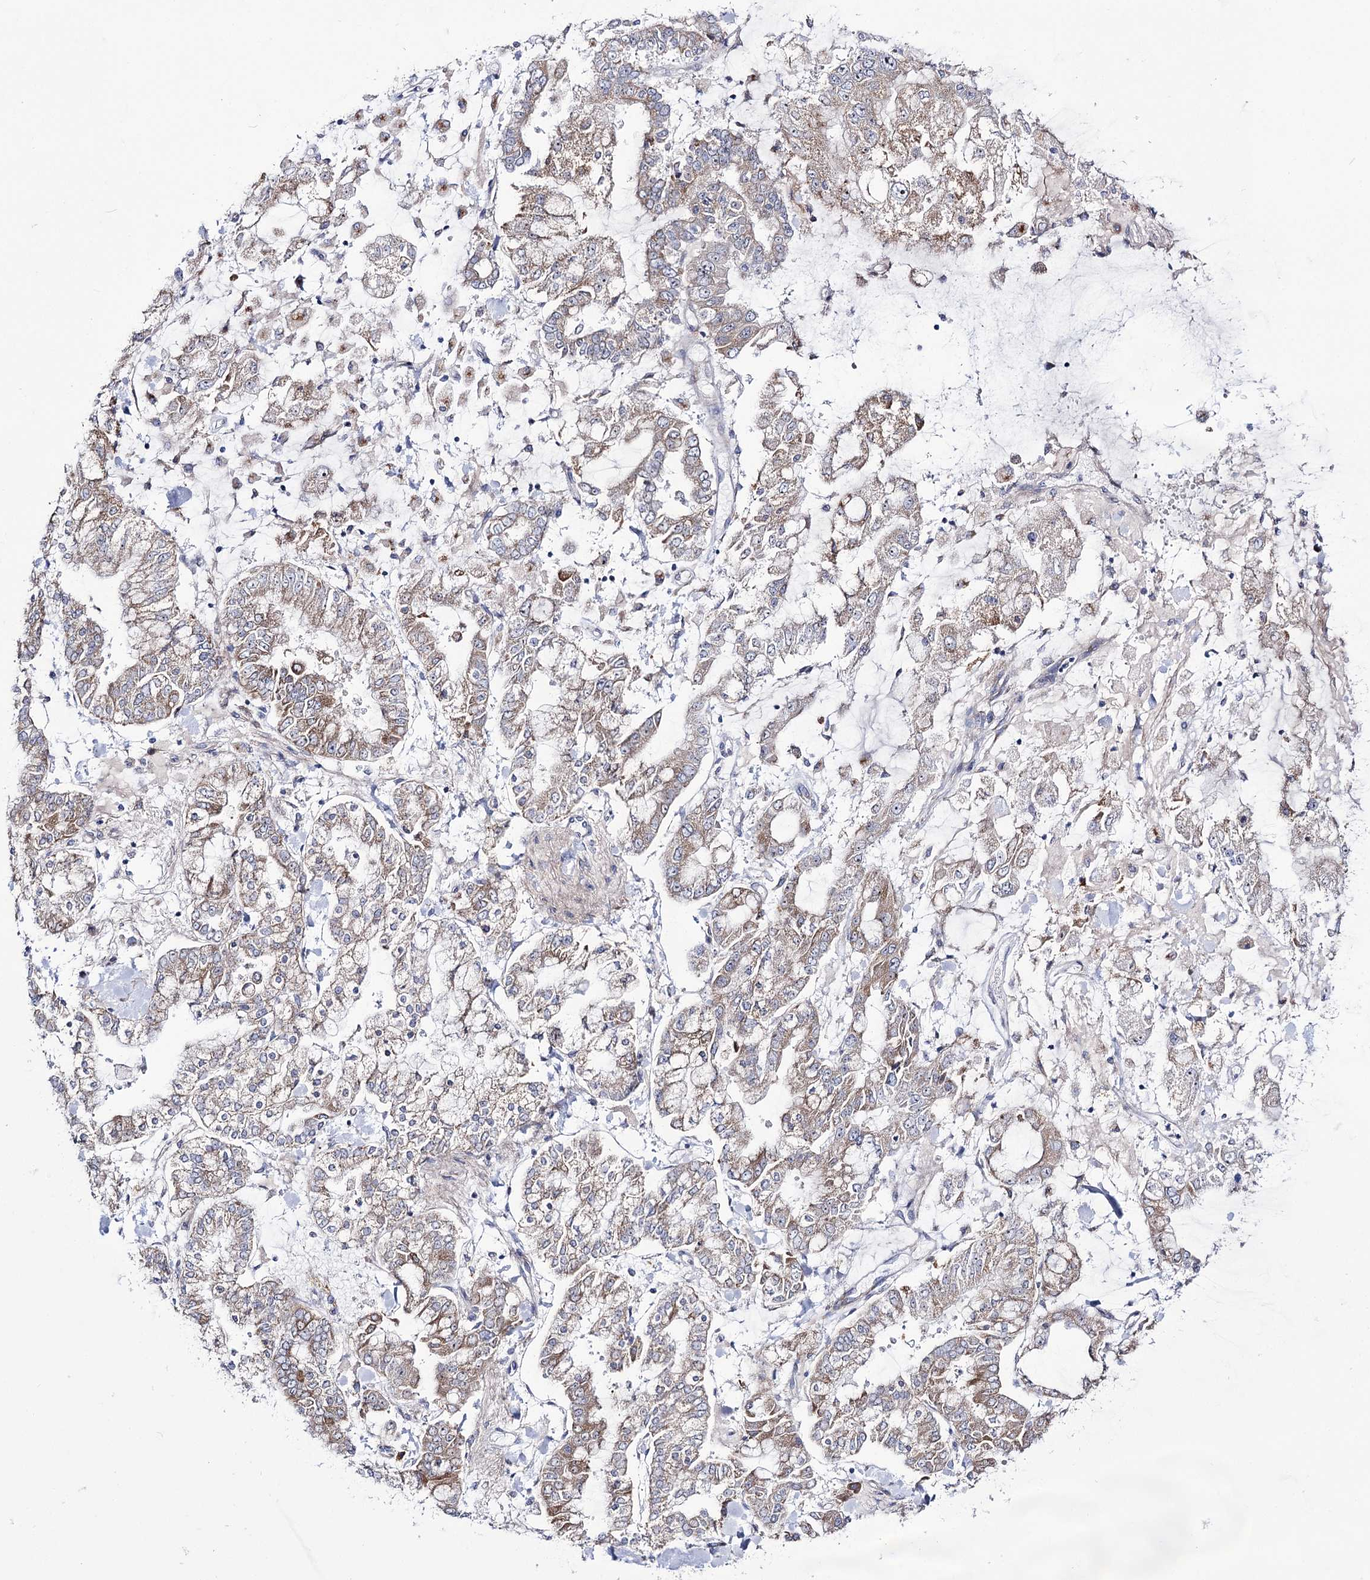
{"staining": {"intensity": "weak", "quantity": ">75%", "location": "cytoplasmic/membranous"}, "tissue": "stomach cancer", "cell_type": "Tumor cells", "image_type": "cancer", "snomed": [{"axis": "morphology", "description": "Normal tissue, NOS"}, {"axis": "morphology", "description": "Adenocarcinoma, NOS"}, {"axis": "topography", "description": "Stomach, upper"}, {"axis": "topography", "description": "Stomach"}], "caption": "IHC staining of stomach cancer (adenocarcinoma), which shows low levels of weak cytoplasmic/membranous positivity in approximately >75% of tumor cells indicating weak cytoplasmic/membranous protein positivity. The staining was performed using DAB (brown) for protein detection and nuclei were counterstained in hematoxylin (blue).", "gene": "METTL5", "patient": {"sex": "male", "age": 76}}